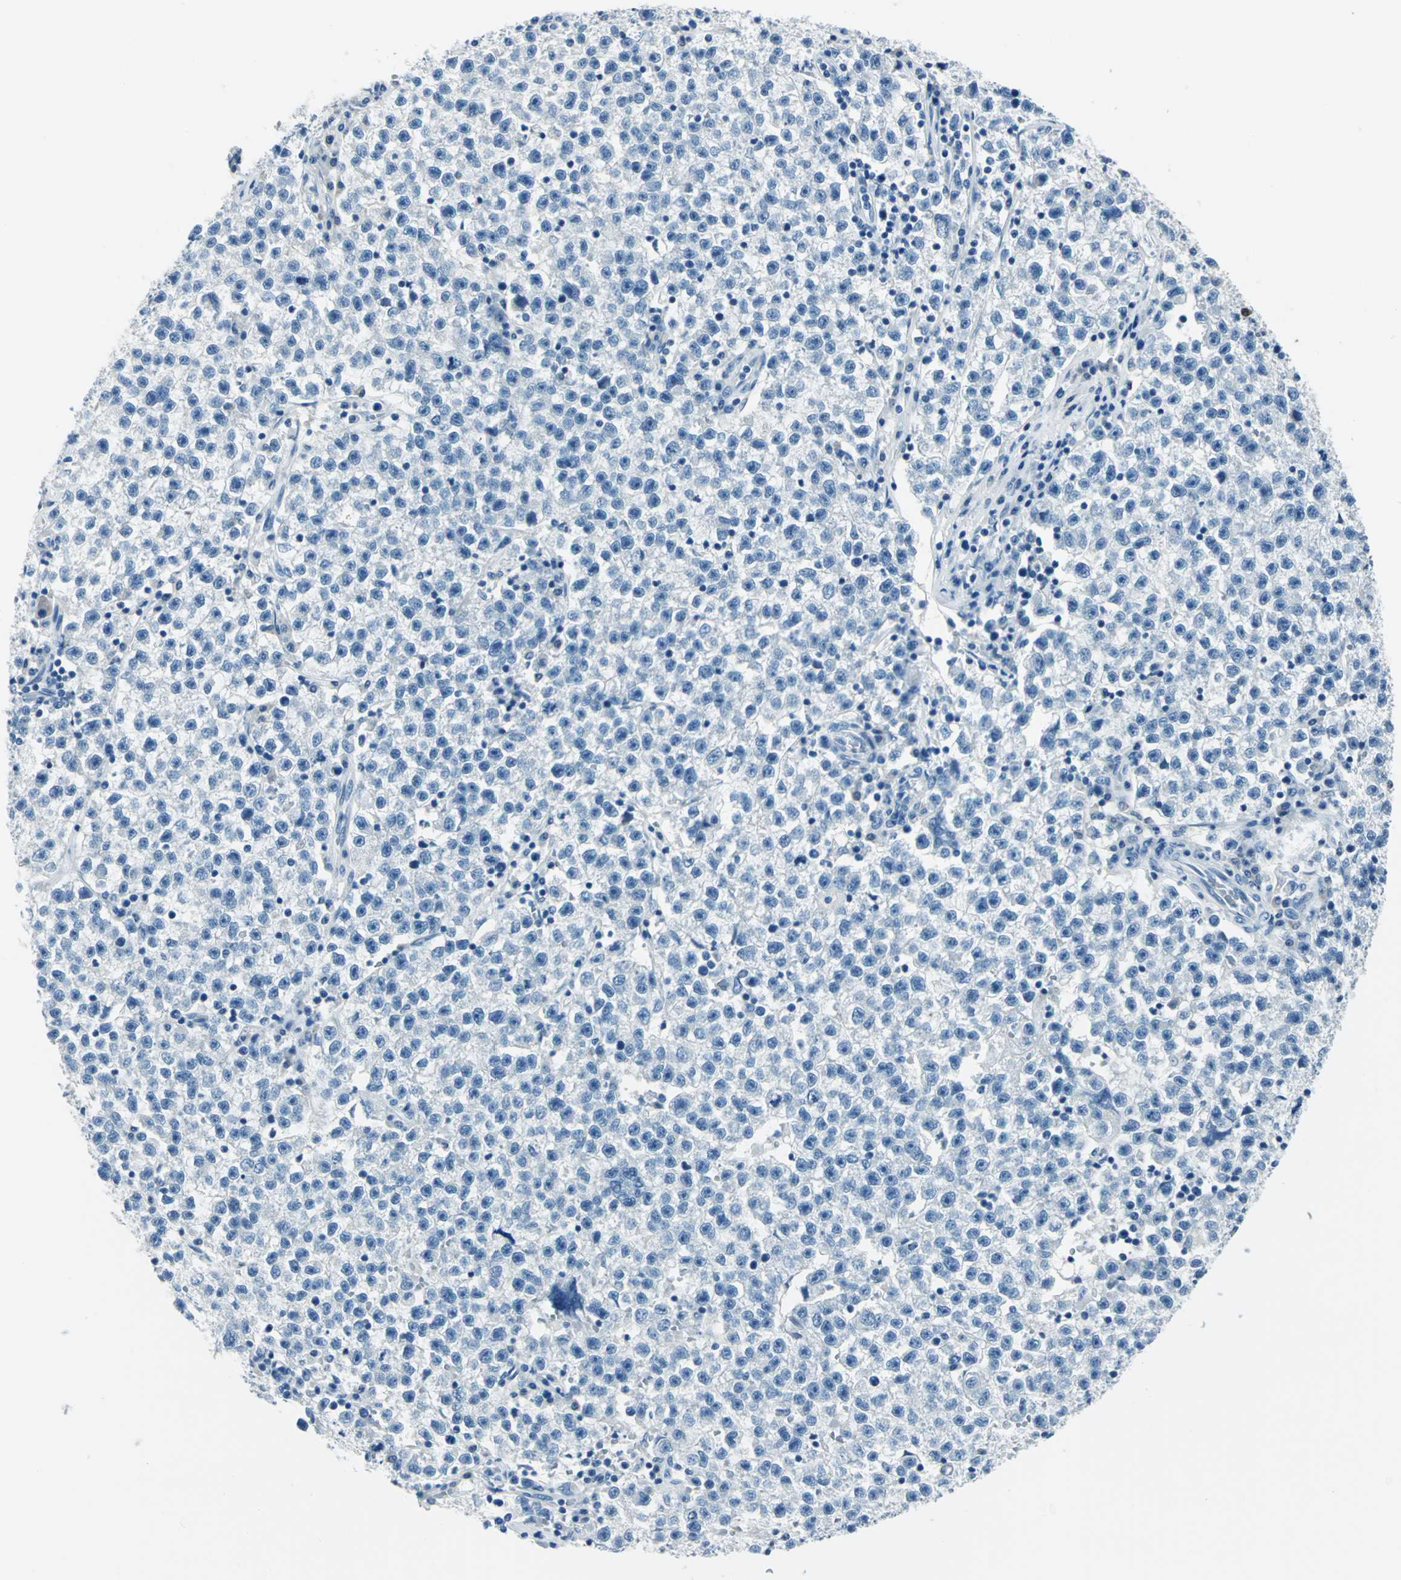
{"staining": {"intensity": "negative", "quantity": "none", "location": "none"}, "tissue": "testis cancer", "cell_type": "Tumor cells", "image_type": "cancer", "snomed": [{"axis": "morphology", "description": "Seminoma, NOS"}, {"axis": "topography", "description": "Testis"}], "caption": "Tumor cells are negative for protein expression in human seminoma (testis).", "gene": "AKR1A1", "patient": {"sex": "male", "age": 22}}